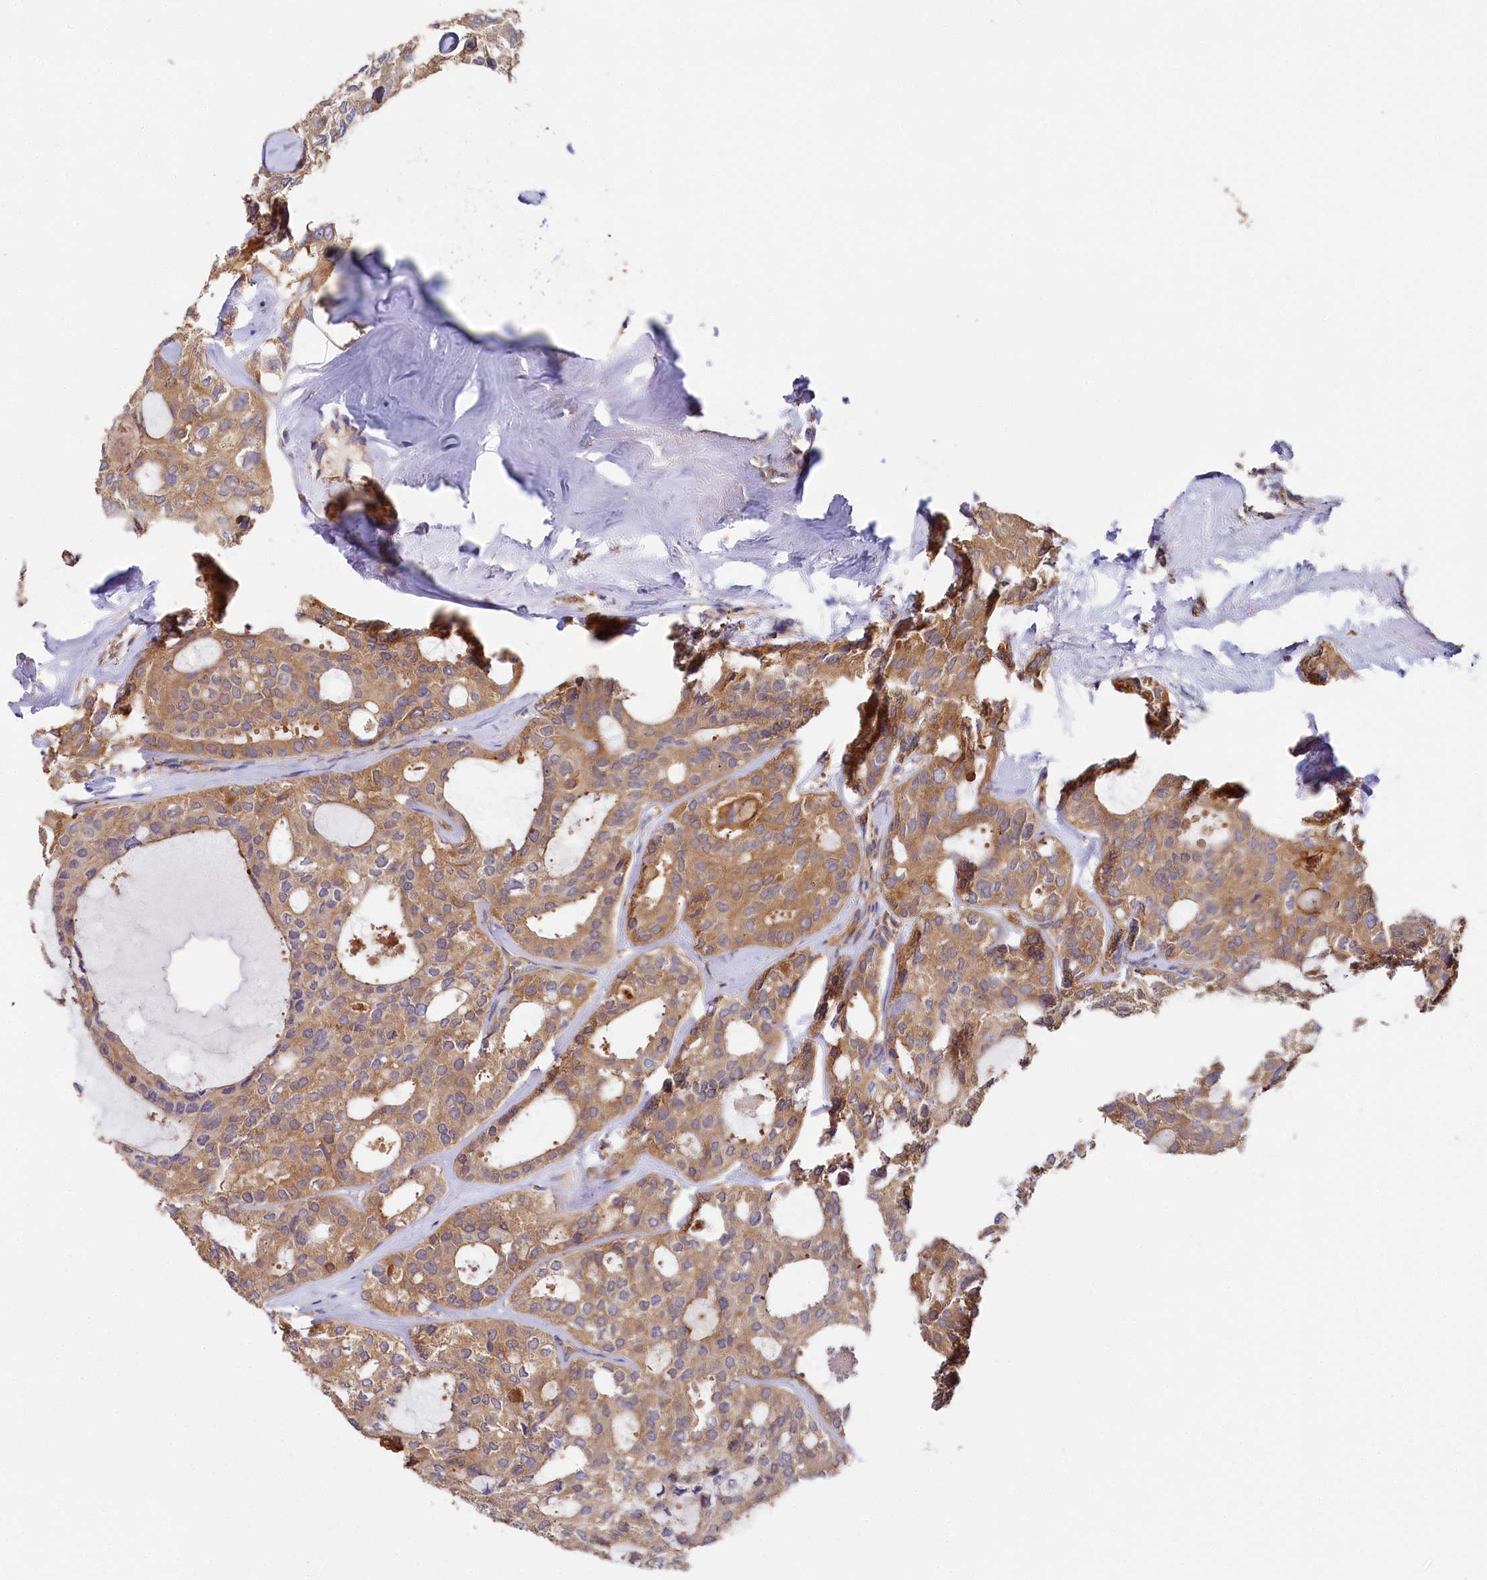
{"staining": {"intensity": "moderate", "quantity": "<25%", "location": "cytoplasmic/membranous"}, "tissue": "thyroid cancer", "cell_type": "Tumor cells", "image_type": "cancer", "snomed": [{"axis": "morphology", "description": "Follicular adenoma carcinoma, NOS"}, {"axis": "topography", "description": "Thyroid gland"}], "caption": "A brown stain shows moderate cytoplasmic/membranous expression of a protein in human thyroid cancer tumor cells.", "gene": "PPIP5K1", "patient": {"sex": "male", "age": 75}}